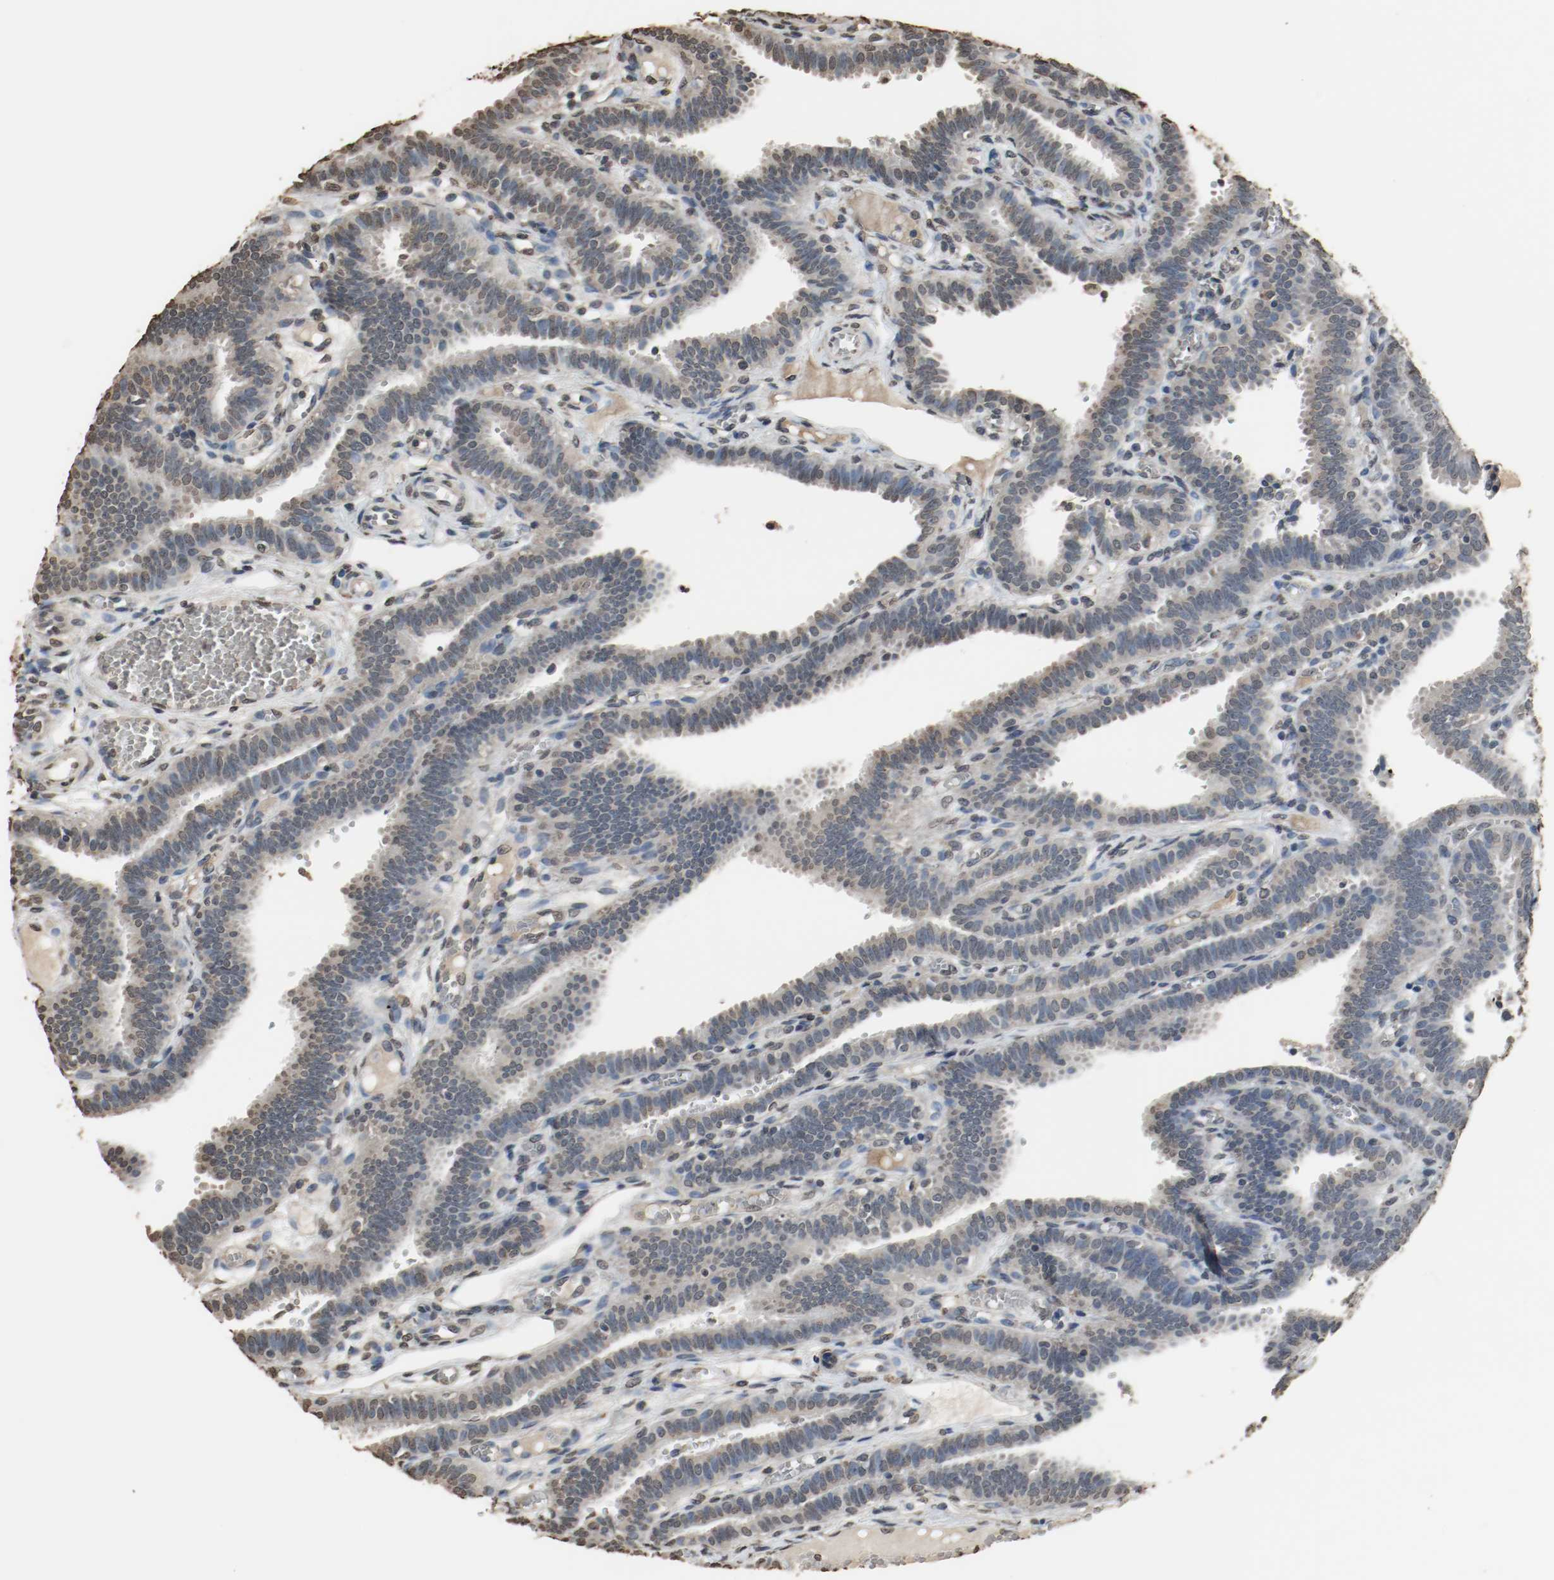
{"staining": {"intensity": "weak", "quantity": "25%-75%", "location": "cytoplasmic/membranous"}, "tissue": "fallopian tube", "cell_type": "Glandular cells", "image_type": "normal", "snomed": [{"axis": "morphology", "description": "Normal tissue, NOS"}, {"axis": "topography", "description": "Fallopian tube"}], "caption": "Protein expression analysis of unremarkable human fallopian tube reveals weak cytoplasmic/membranous positivity in approximately 25%-75% of glandular cells.", "gene": "RTN4", "patient": {"sex": "female", "age": 29}}